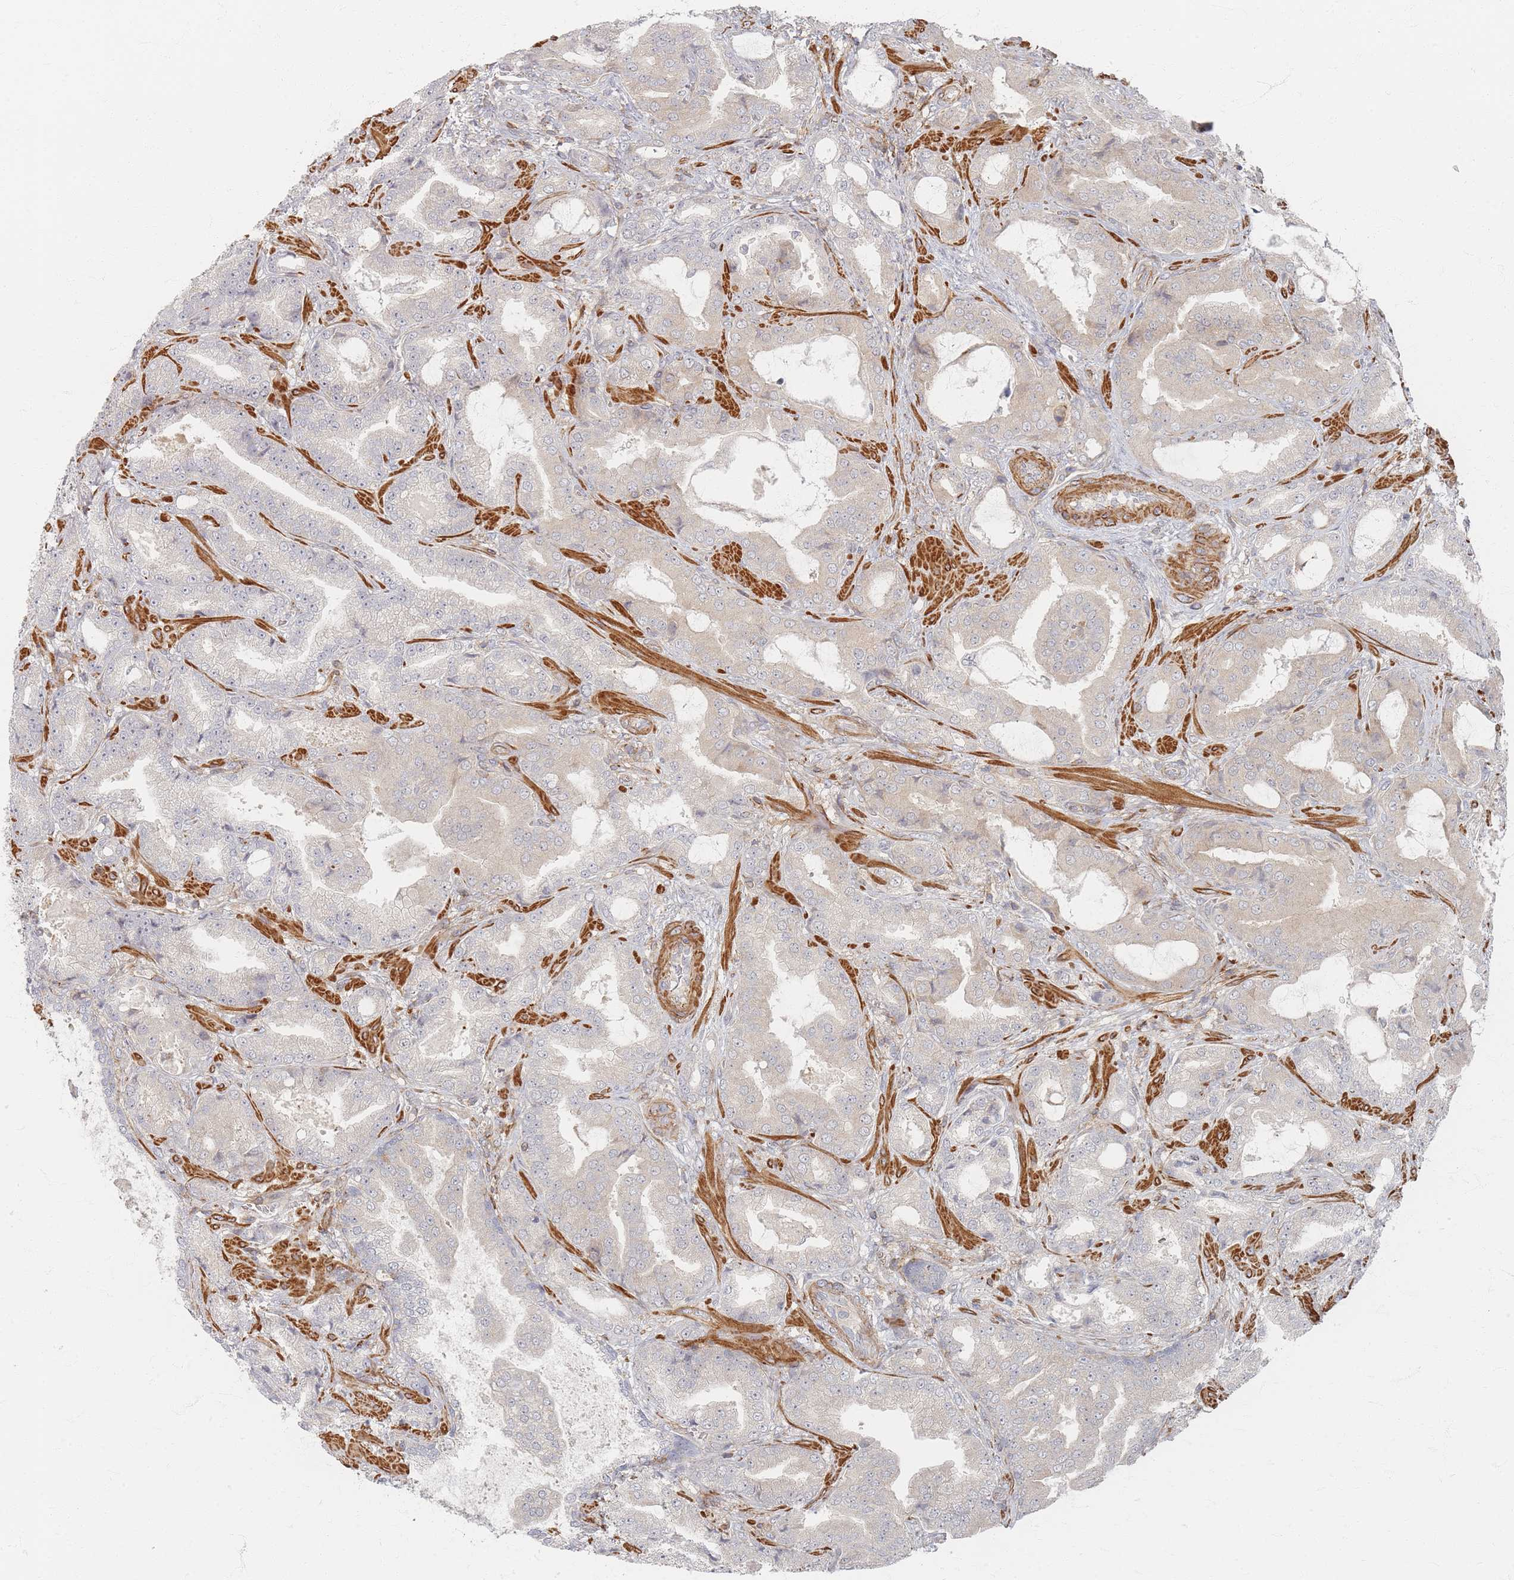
{"staining": {"intensity": "negative", "quantity": "none", "location": "none"}, "tissue": "prostate cancer", "cell_type": "Tumor cells", "image_type": "cancer", "snomed": [{"axis": "morphology", "description": "Adenocarcinoma, High grade"}, {"axis": "topography", "description": "Prostate"}], "caption": "Immunohistochemistry image of human adenocarcinoma (high-grade) (prostate) stained for a protein (brown), which displays no positivity in tumor cells. (DAB IHC visualized using brightfield microscopy, high magnification).", "gene": "ZNF852", "patient": {"sex": "male", "age": 68}}